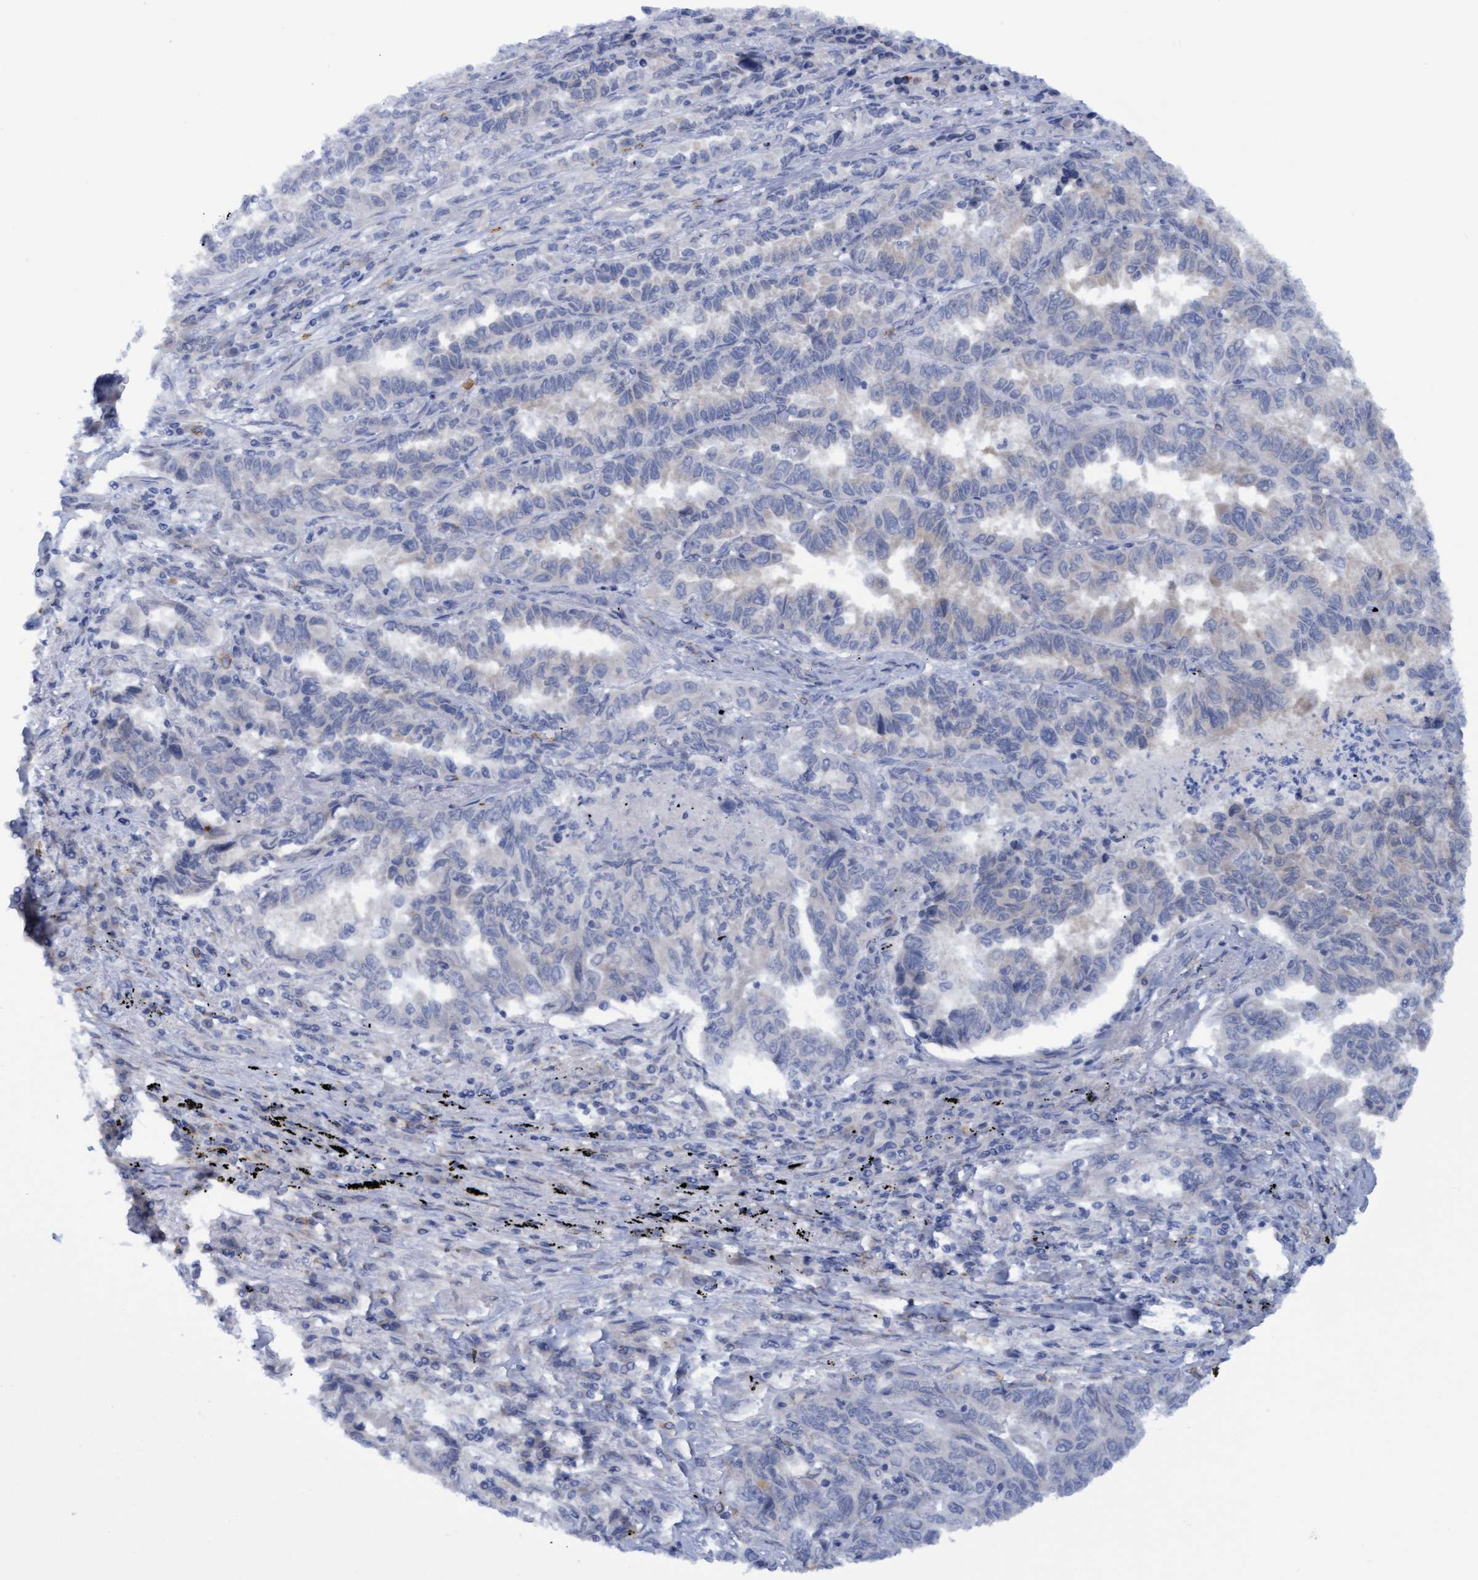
{"staining": {"intensity": "negative", "quantity": "none", "location": "none"}, "tissue": "lung cancer", "cell_type": "Tumor cells", "image_type": "cancer", "snomed": [{"axis": "morphology", "description": "Adenocarcinoma, NOS"}, {"axis": "topography", "description": "Lung"}], "caption": "Human lung cancer (adenocarcinoma) stained for a protein using immunohistochemistry (IHC) exhibits no positivity in tumor cells.", "gene": "STXBP1", "patient": {"sex": "female", "age": 51}}